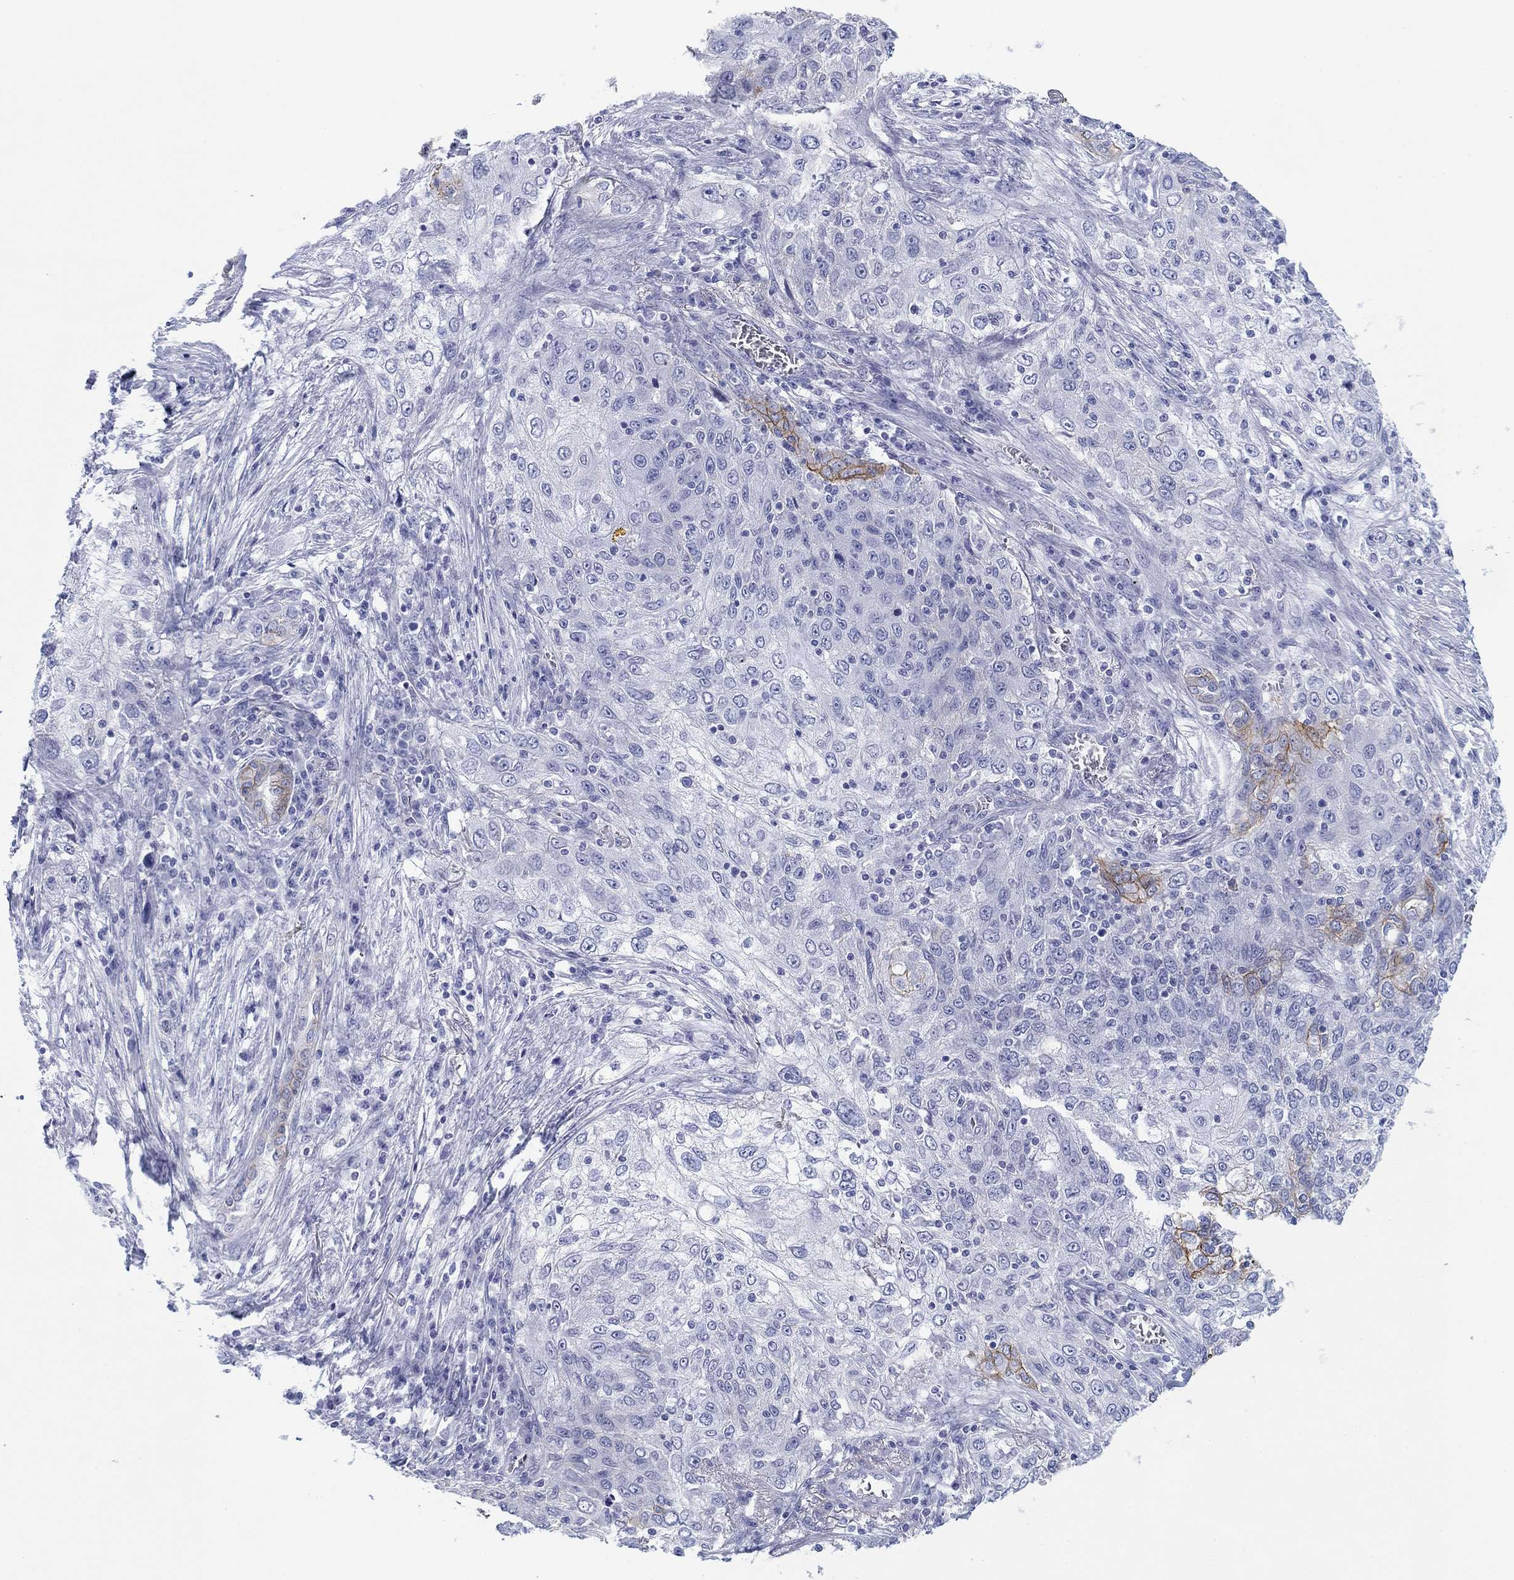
{"staining": {"intensity": "moderate", "quantity": "<25%", "location": "cytoplasmic/membranous"}, "tissue": "lung cancer", "cell_type": "Tumor cells", "image_type": "cancer", "snomed": [{"axis": "morphology", "description": "Squamous cell carcinoma, NOS"}, {"axis": "topography", "description": "Lung"}], "caption": "About <25% of tumor cells in human lung cancer (squamous cell carcinoma) show moderate cytoplasmic/membranous protein positivity as visualized by brown immunohistochemical staining.", "gene": "ATP1B1", "patient": {"sex": "female", "age": 69}}